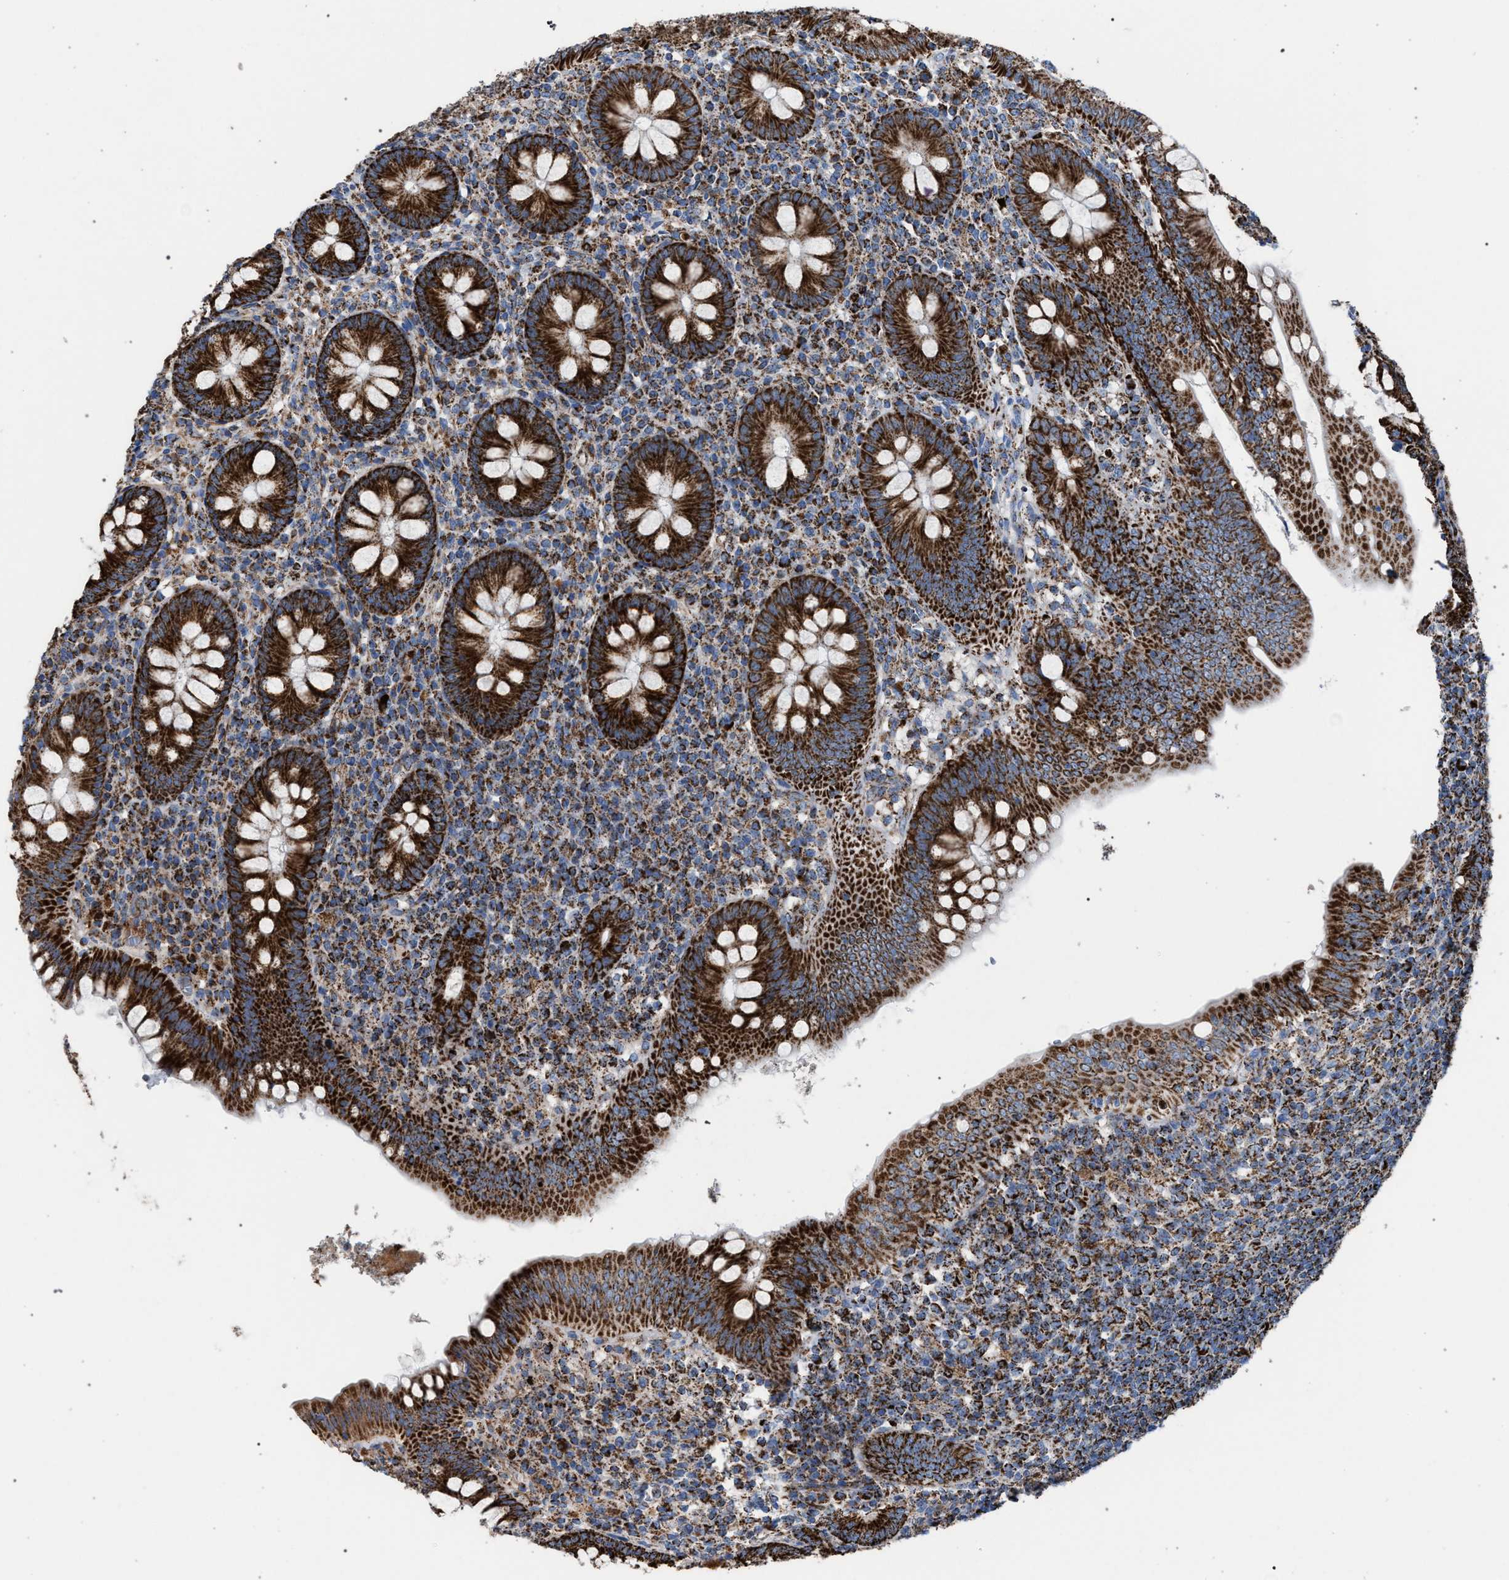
{"staining": {"intensity": "strong", "quantity": ">75%", "location": "cytoplasmic/membranous"}, "tissue": "appendix", "cell_type": "Glandular cells", "image_type": "normal", "snomed": [{"axis": "morphology", "description": "Normal tissue, NOS"}, {"axis": "topography", "description": "Appendix"}], "caption": "Immunohistochemical staining of benign human appendix shows high levels of strong cytoplasmic/membranous positivity in approximately >75% of glandular cells.", "gene": "VPS13A", "patient": {"sex": "male", "age": 56}}